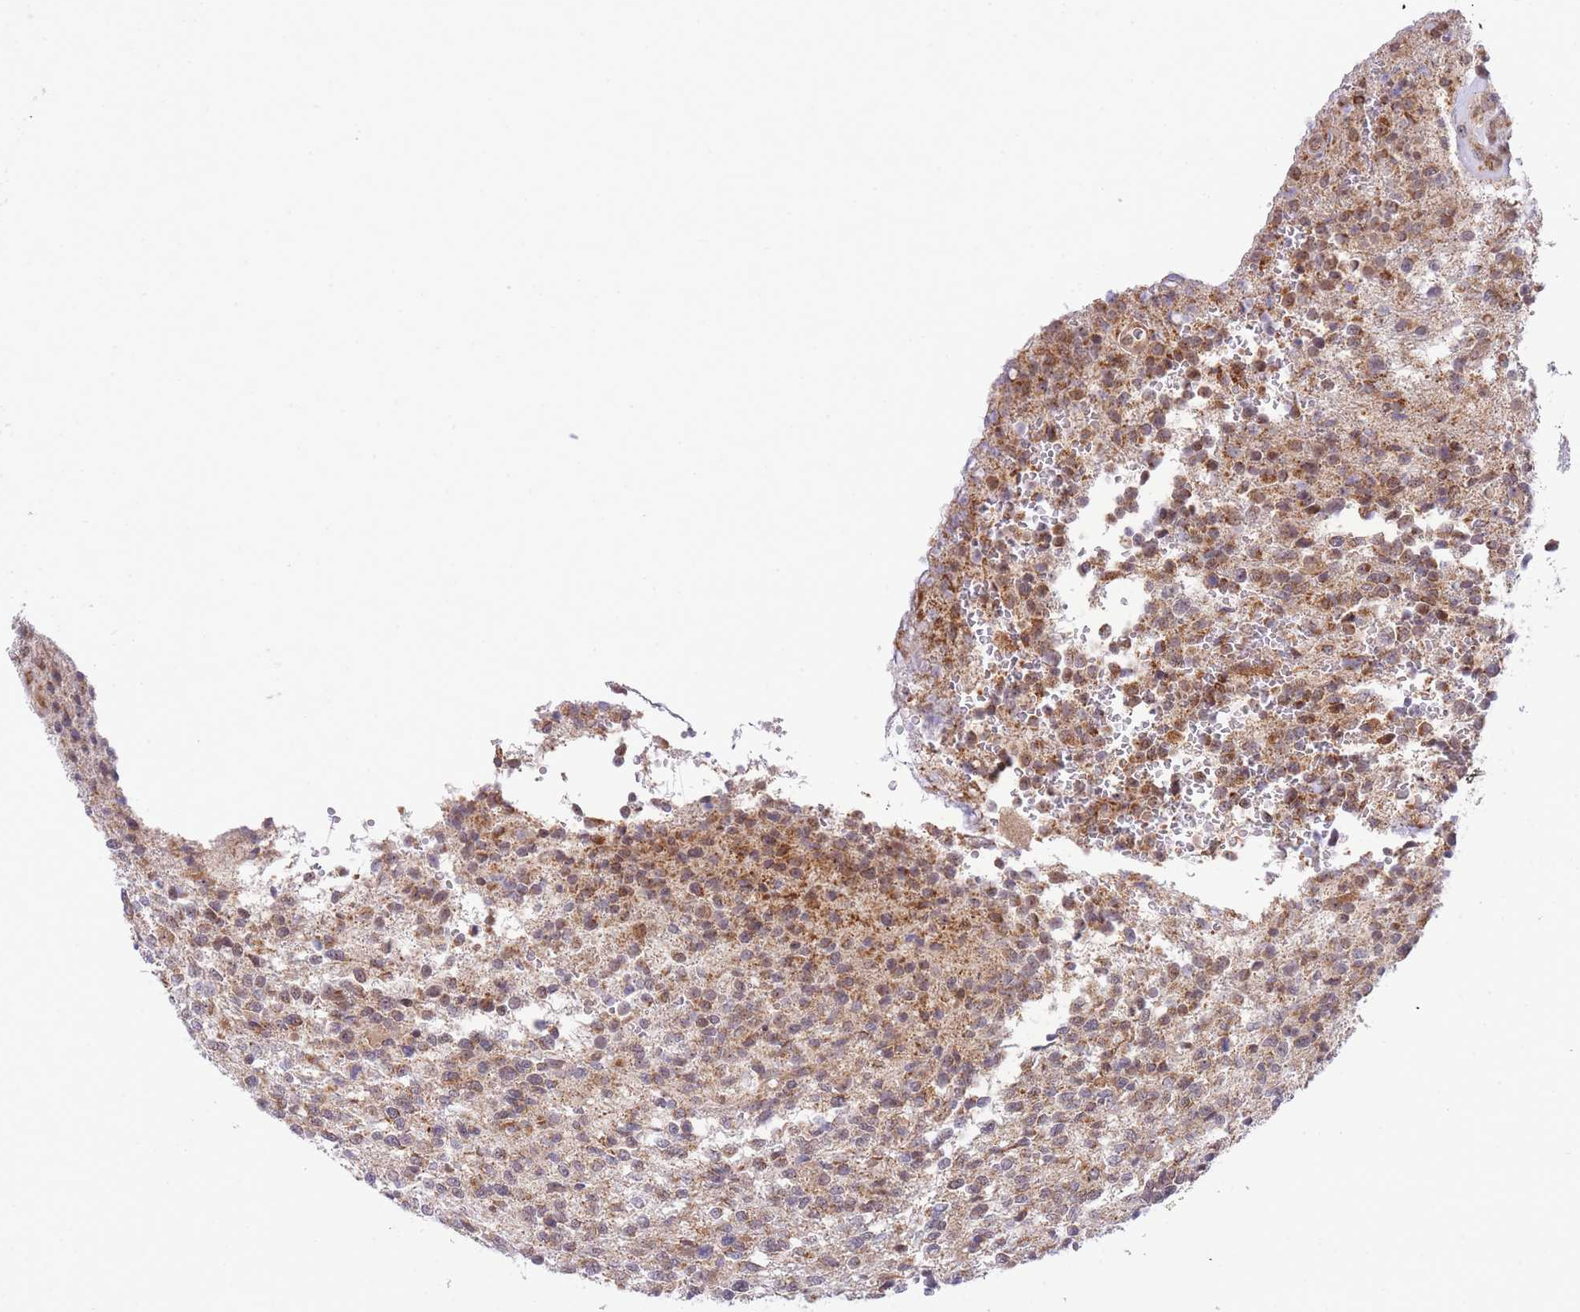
{"staining": {"intensity": "moderate", "quantity": "25%-75%", "location": "cytoplasmic/membranous"}, "tissue": "glioma", "cell_type": "Tumor cells", "image_type": "cancer", "snomed": [{"axis": "morphology", "description": "Glioma, malignant, High grade"}, {"axis": "topography", "description": "Brain"}], "caption": "Malignant glioma (high-grade) stained with a protein marker demonstrates moderate staining in tumor cells.", "gene": "EXOSC8", "patient": {"sex": "male", "age": 56}}